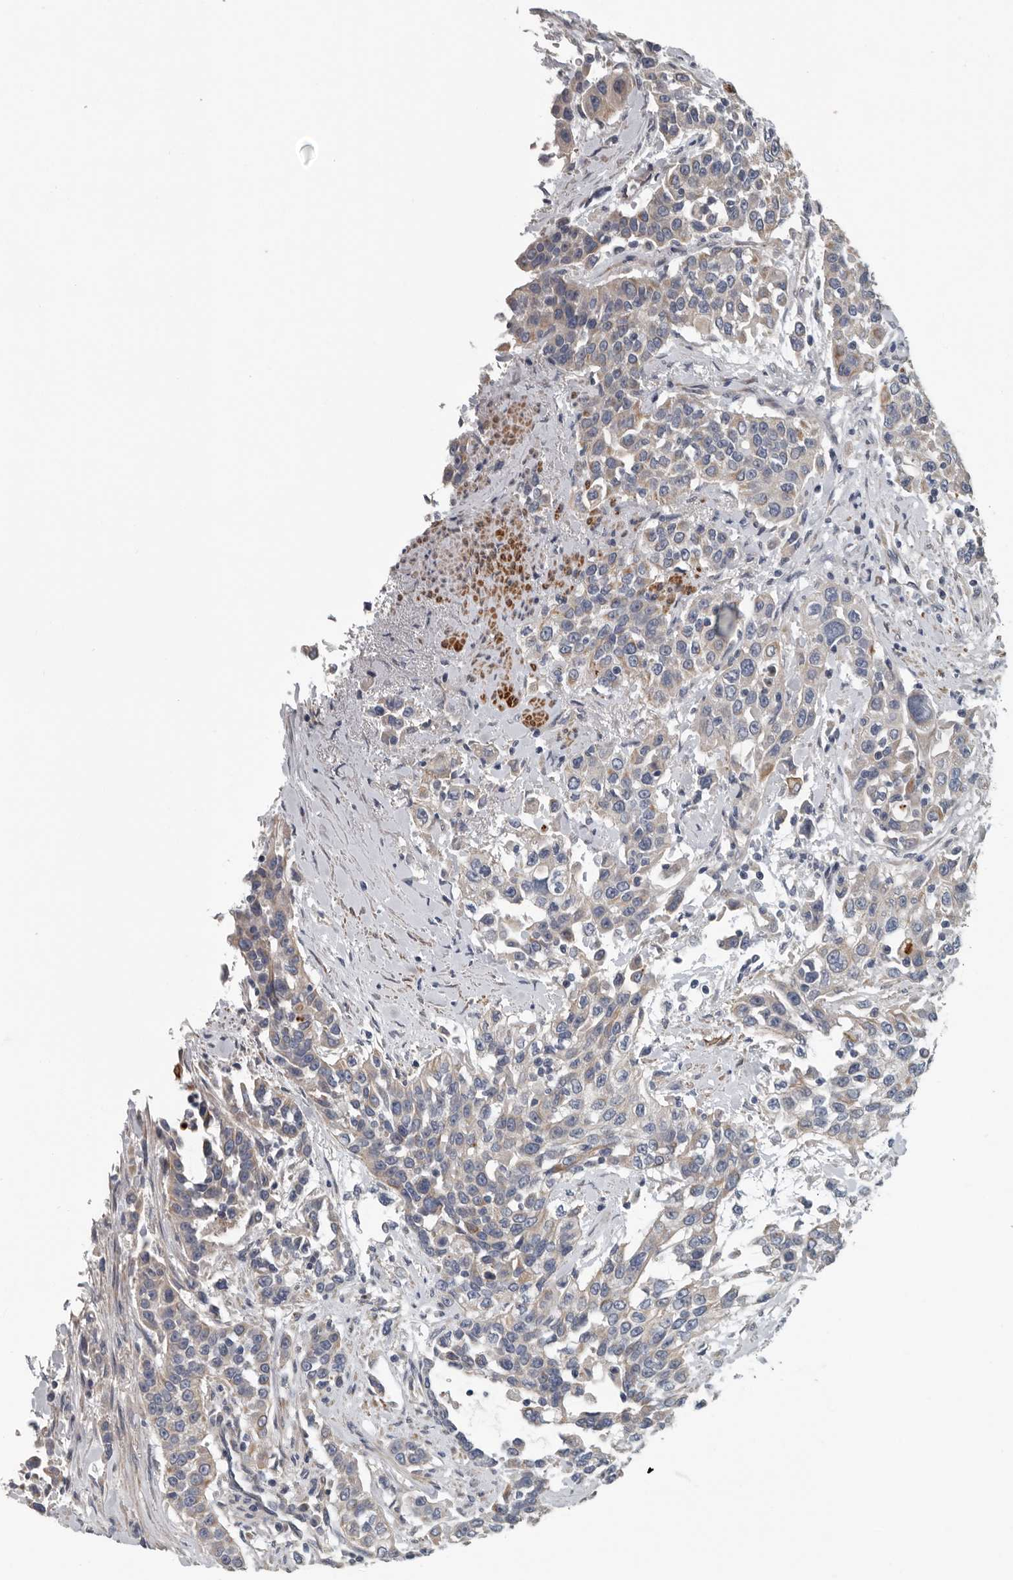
{"staining": {"intensity": "weak", "quantity": "25%-75%", "location": "cytoplasmic/membranous"}, "tissue": "urothelial cancer", "cell_type": "Tumor cells", "image_type": "cancer", "snomed": [{"axis": "morphology", "description": "Urothelial carcinoma, High grade"}, {"axis": "topography", "description": "Urinary bladder"}], "caption": "Urothelial cancer stained with DAB (3,3'-diaminobenzidine) IHC demonstrates low levels of weak cytoplasmic/membranous expression in approximately 25%-75% of tumor cells.", "gene": "DPY19L4", "patient": {"sex": "female", "age": 80}}